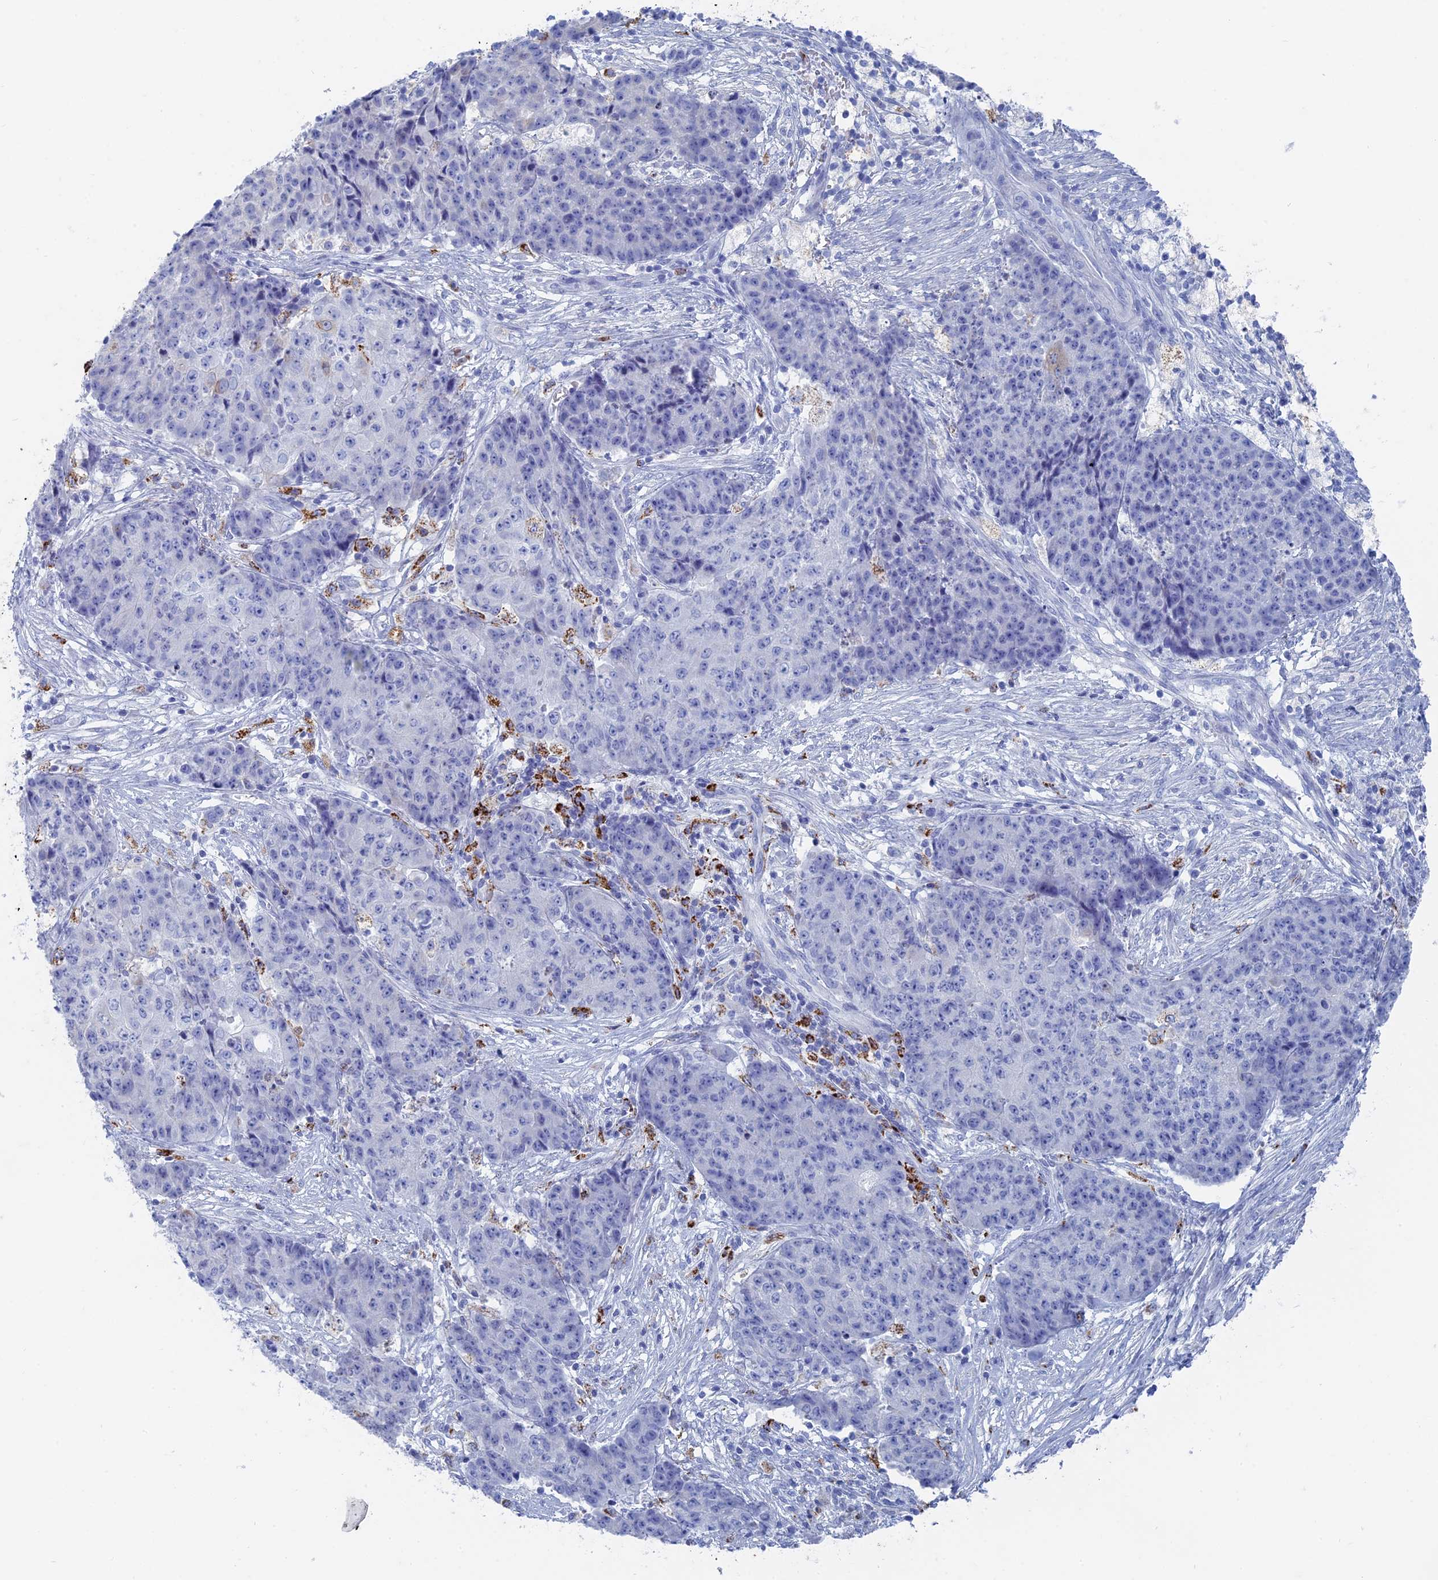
{"staining": {"intensity": "negative", "quantity": "none", "location": "none"}, "tissue": "ovarian cancer", "cell_type": "Tumor cells", "image_type": "cancer", "snomed": [{"axis": "morphology", "description": "Carcinoma, endometroid"}, {"axis": "topography", "description": "Ovary"}], "caption": "A photomicrograph of ovarian cancer stained for a protein exhibits no brown staining in tumor cells.", "gene": "ALMS1", "patient": {"sex": "female", "age": 42}}